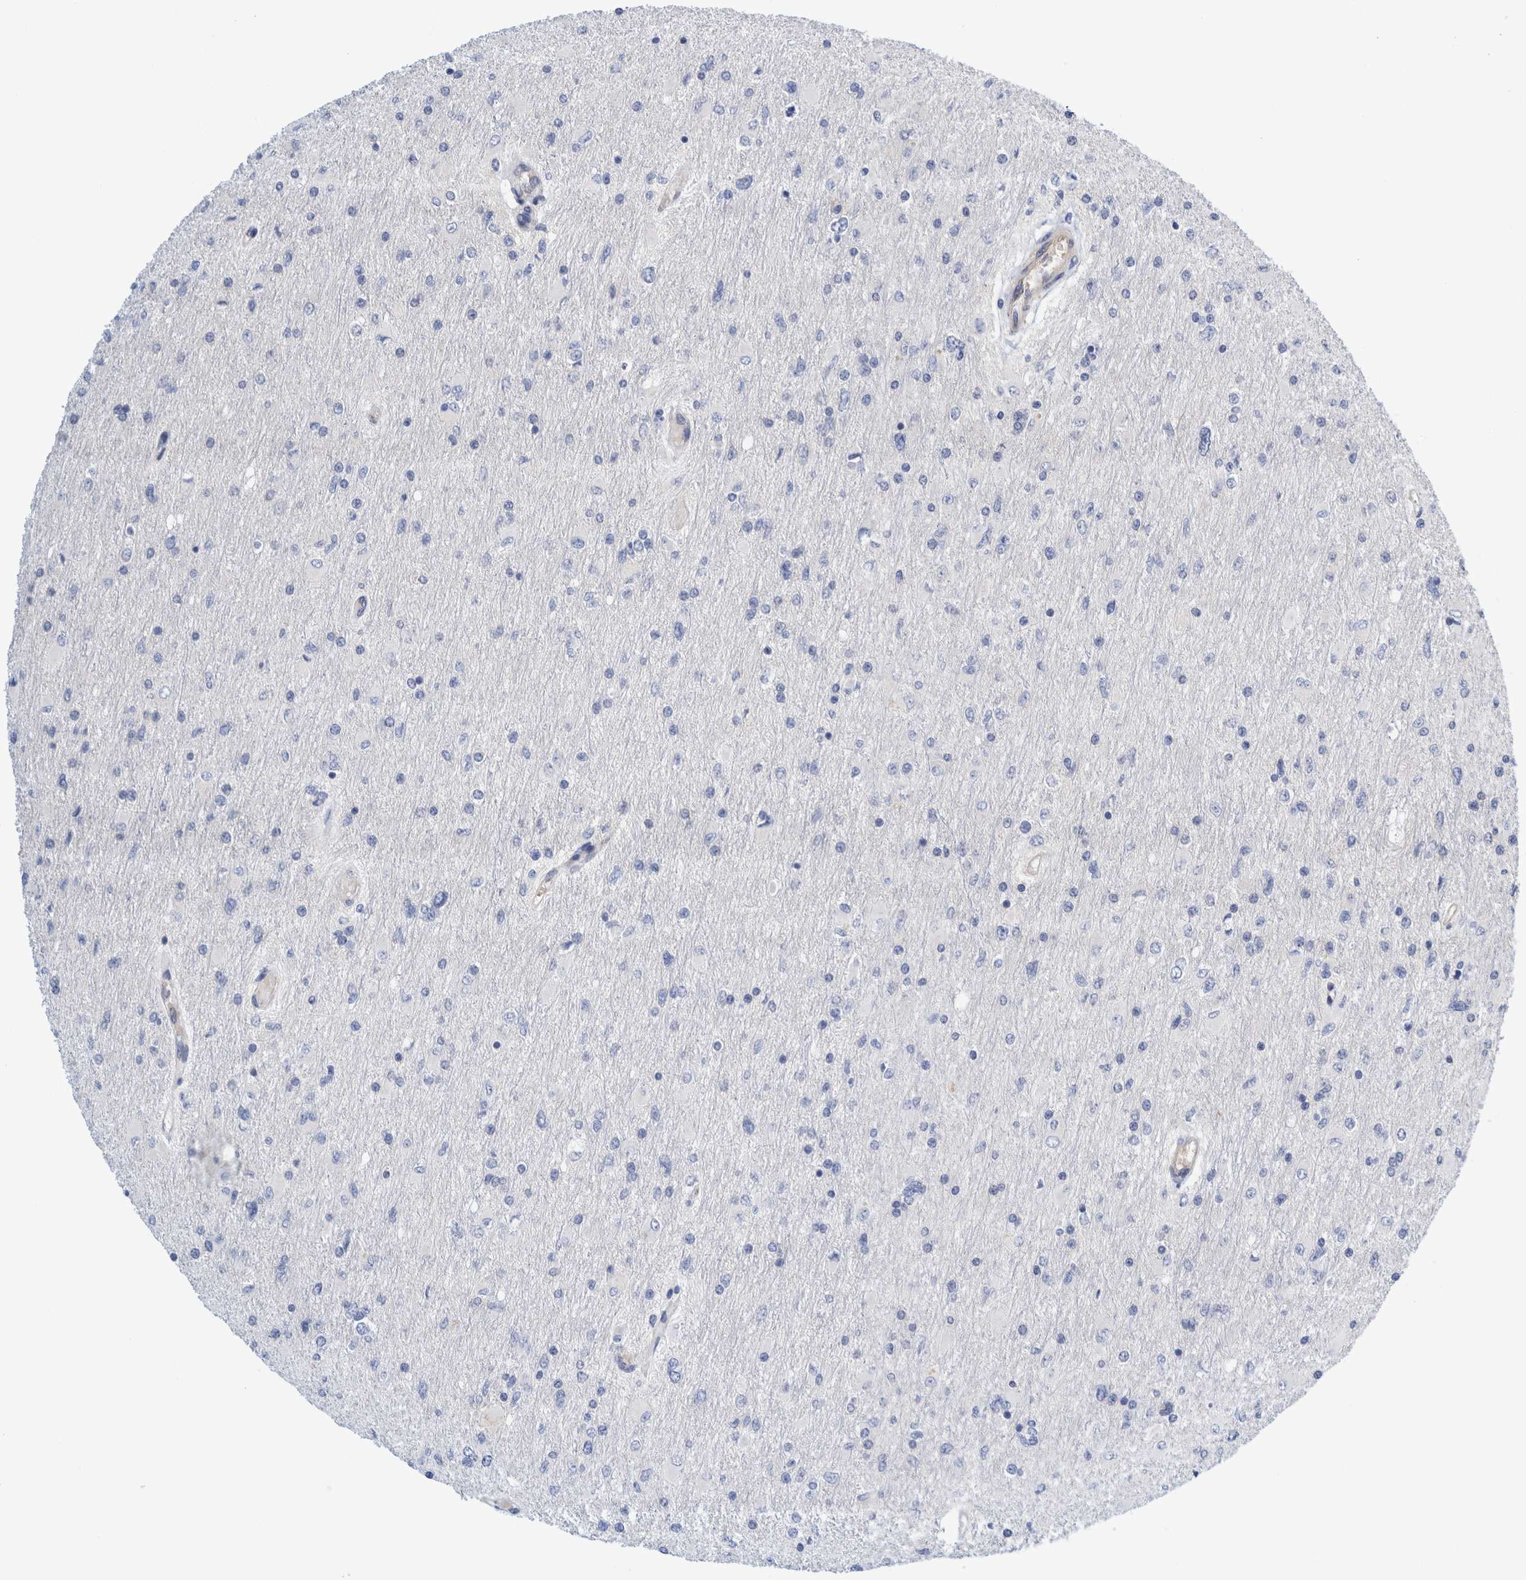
{"staining": {"intensity": "negative", "quantity": "none", "location": "none"}, "tissue": "glioma", "cell_type": "Tumor cells", "image_type": "cancer", "snomed": [{"axis": "morphology", "description": "Glioma, malignant, High grade"}, {"axis": "topography", "description": "Cerebral cortex"}], "caption": "This is an IHC micrograph of human malignant glioma (high-grade). There is no expression in tumor cells.", "gene": "ZNF324B", "patient": {"sex": "female", "age": 36}}